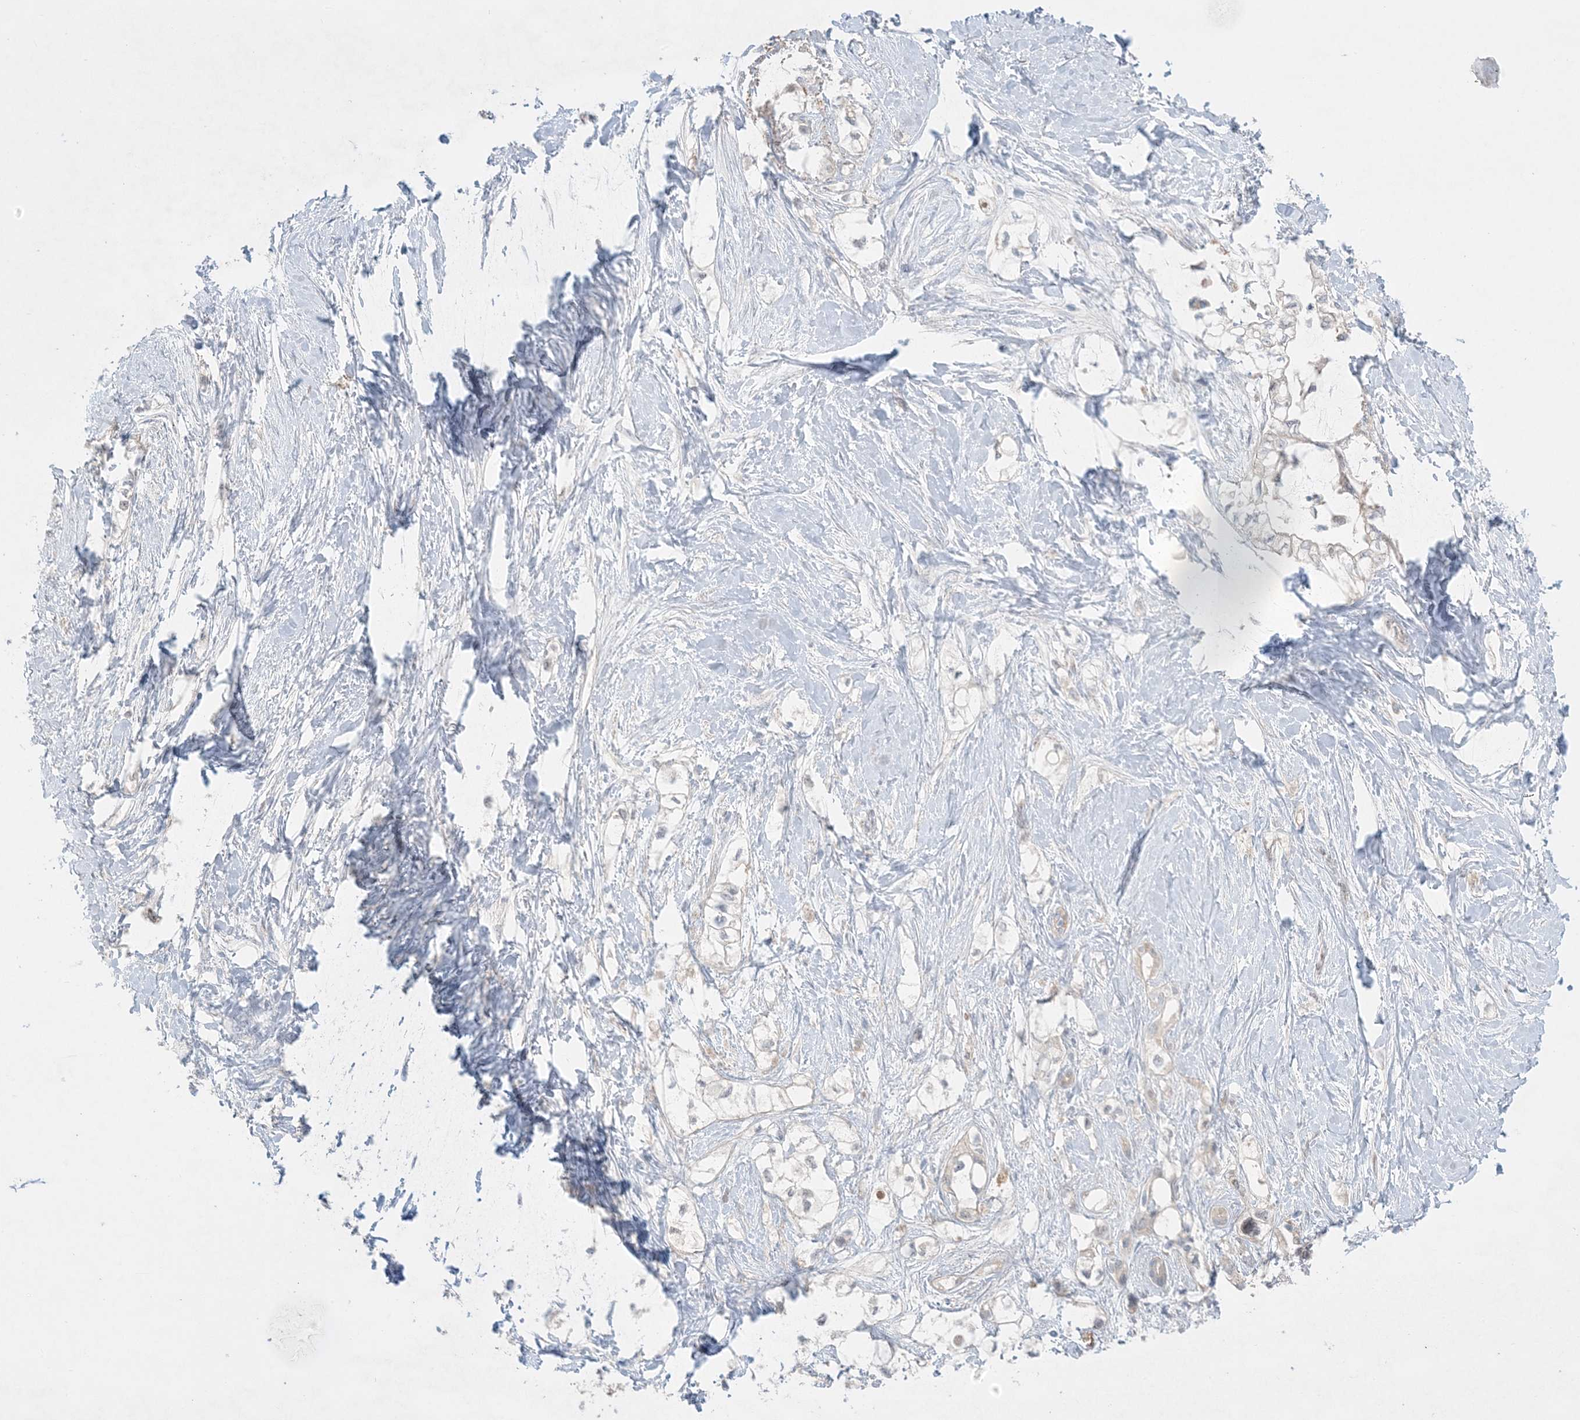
{"staining": {"intensity": "negative", "quantity": "none", "location": "none"}, "tissue": "pancreatic cancer", "cell_type": "Tumor cells", "image_type": "cancer", "snomed": [{"axis": "morphology", "description": "Adenocarcinoma, NOS"}, {"axis": "topography", "description": "Pancreas"}], "caption": "Pancreatic cancer (adenocarcinoma) stained for a protein using immunohistochemistry (IHC) reveals no positivity tumor cells.", "gene": "MMGT1", "patient": {"sex": "male", "age": 70}}